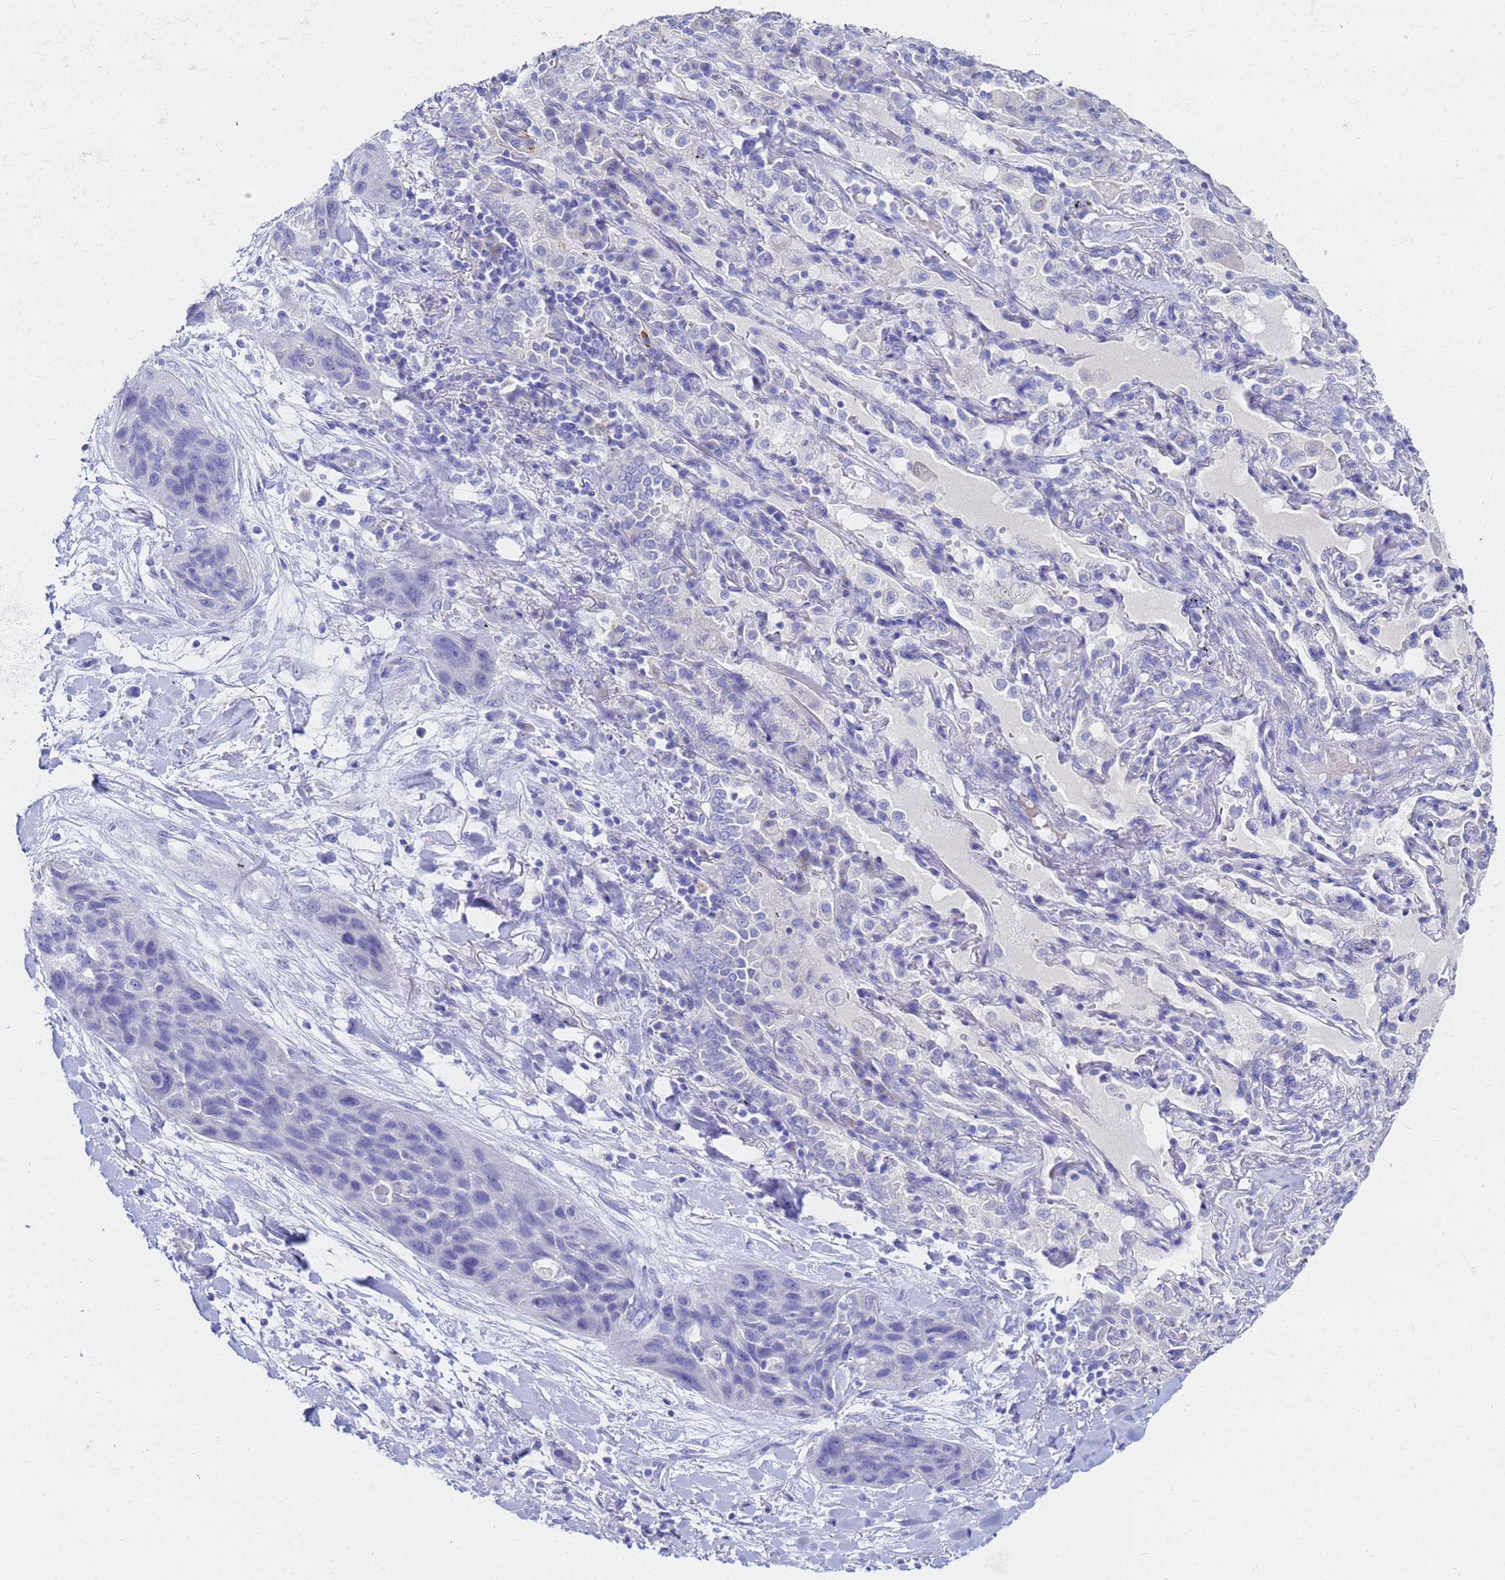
{"staining": {"intensity": "negative", "quantity": "none", "location": "none"}, "tissue": "lung cancer", "cell_type": "Tumor cells", "image_type": "cancer", "snomed": [{"axis": "morphology", "description": "Squamous cell carcinoma, NOS"}, {"axis": "topography", "description": "Lung"}], "caption": "Immunohistochemical staining of human lung cancer (squamous cell carcinoma) exhibits no significant positivity in tumor cells.", "gene": "C2orf72", "patient": {"sex": "female", "age": 70}}